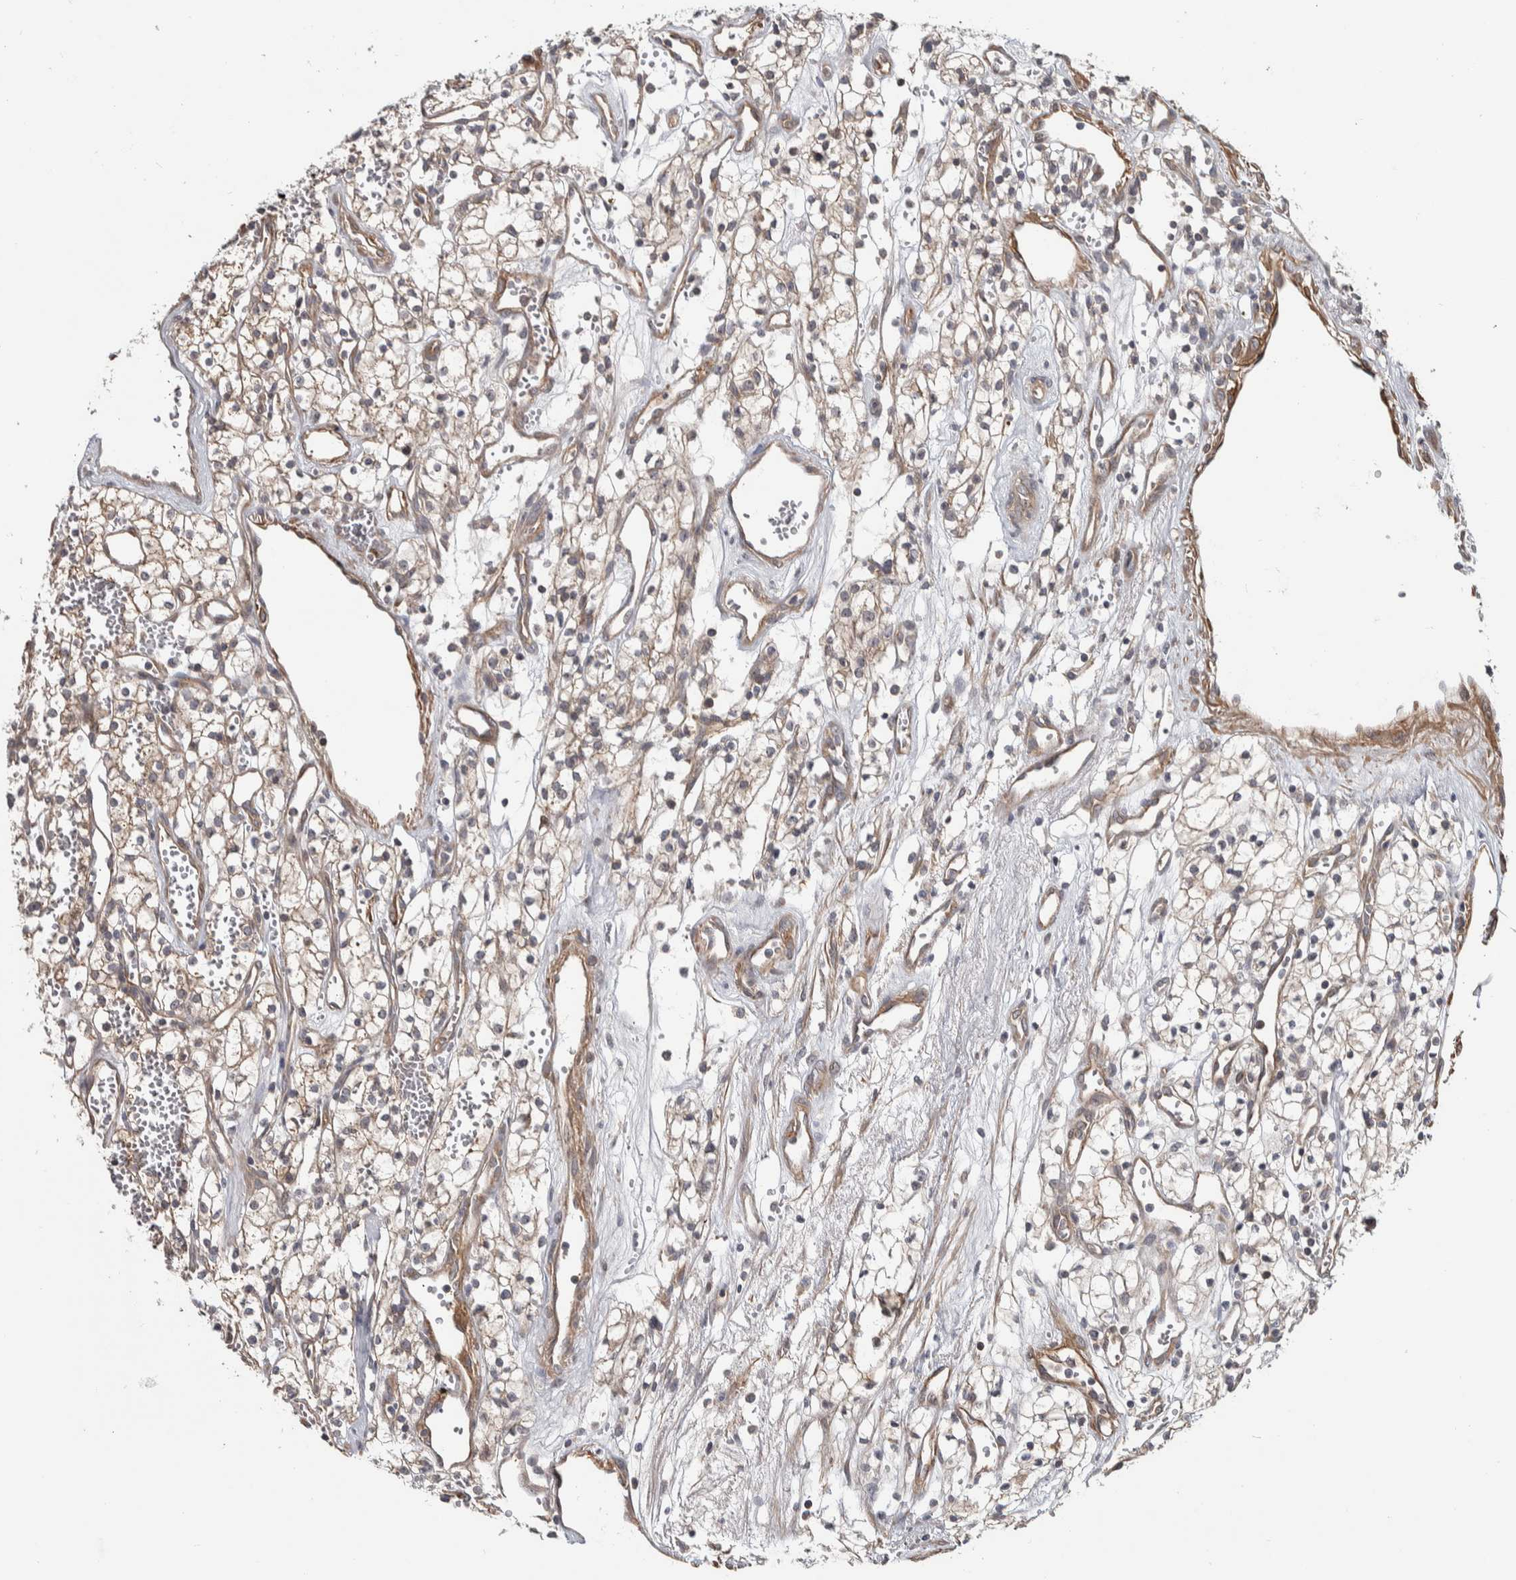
{"staining": {"intensity": "weak", "quantity": "<25%", "location": "cytoplasmic/membranous"}, "tissue": "renal cancer", "cell_type": "Tumor cells", "image_type": "cancer", "snomed": [{"axis": "morphology", "description": "Adenocarcinoma, NOS"}, {"axis": "topography", "description": "Kidney"}], "caption": "Immunohistochemistry (IHC) image of neoplastic tissue: human renal cancer stained with DAB (3,3'-diaminobenzidine) exhibits no significant protein expression in tumor cells.", "gene": "CHMP4C", "patient": {"sex": "male", "age": 59}}